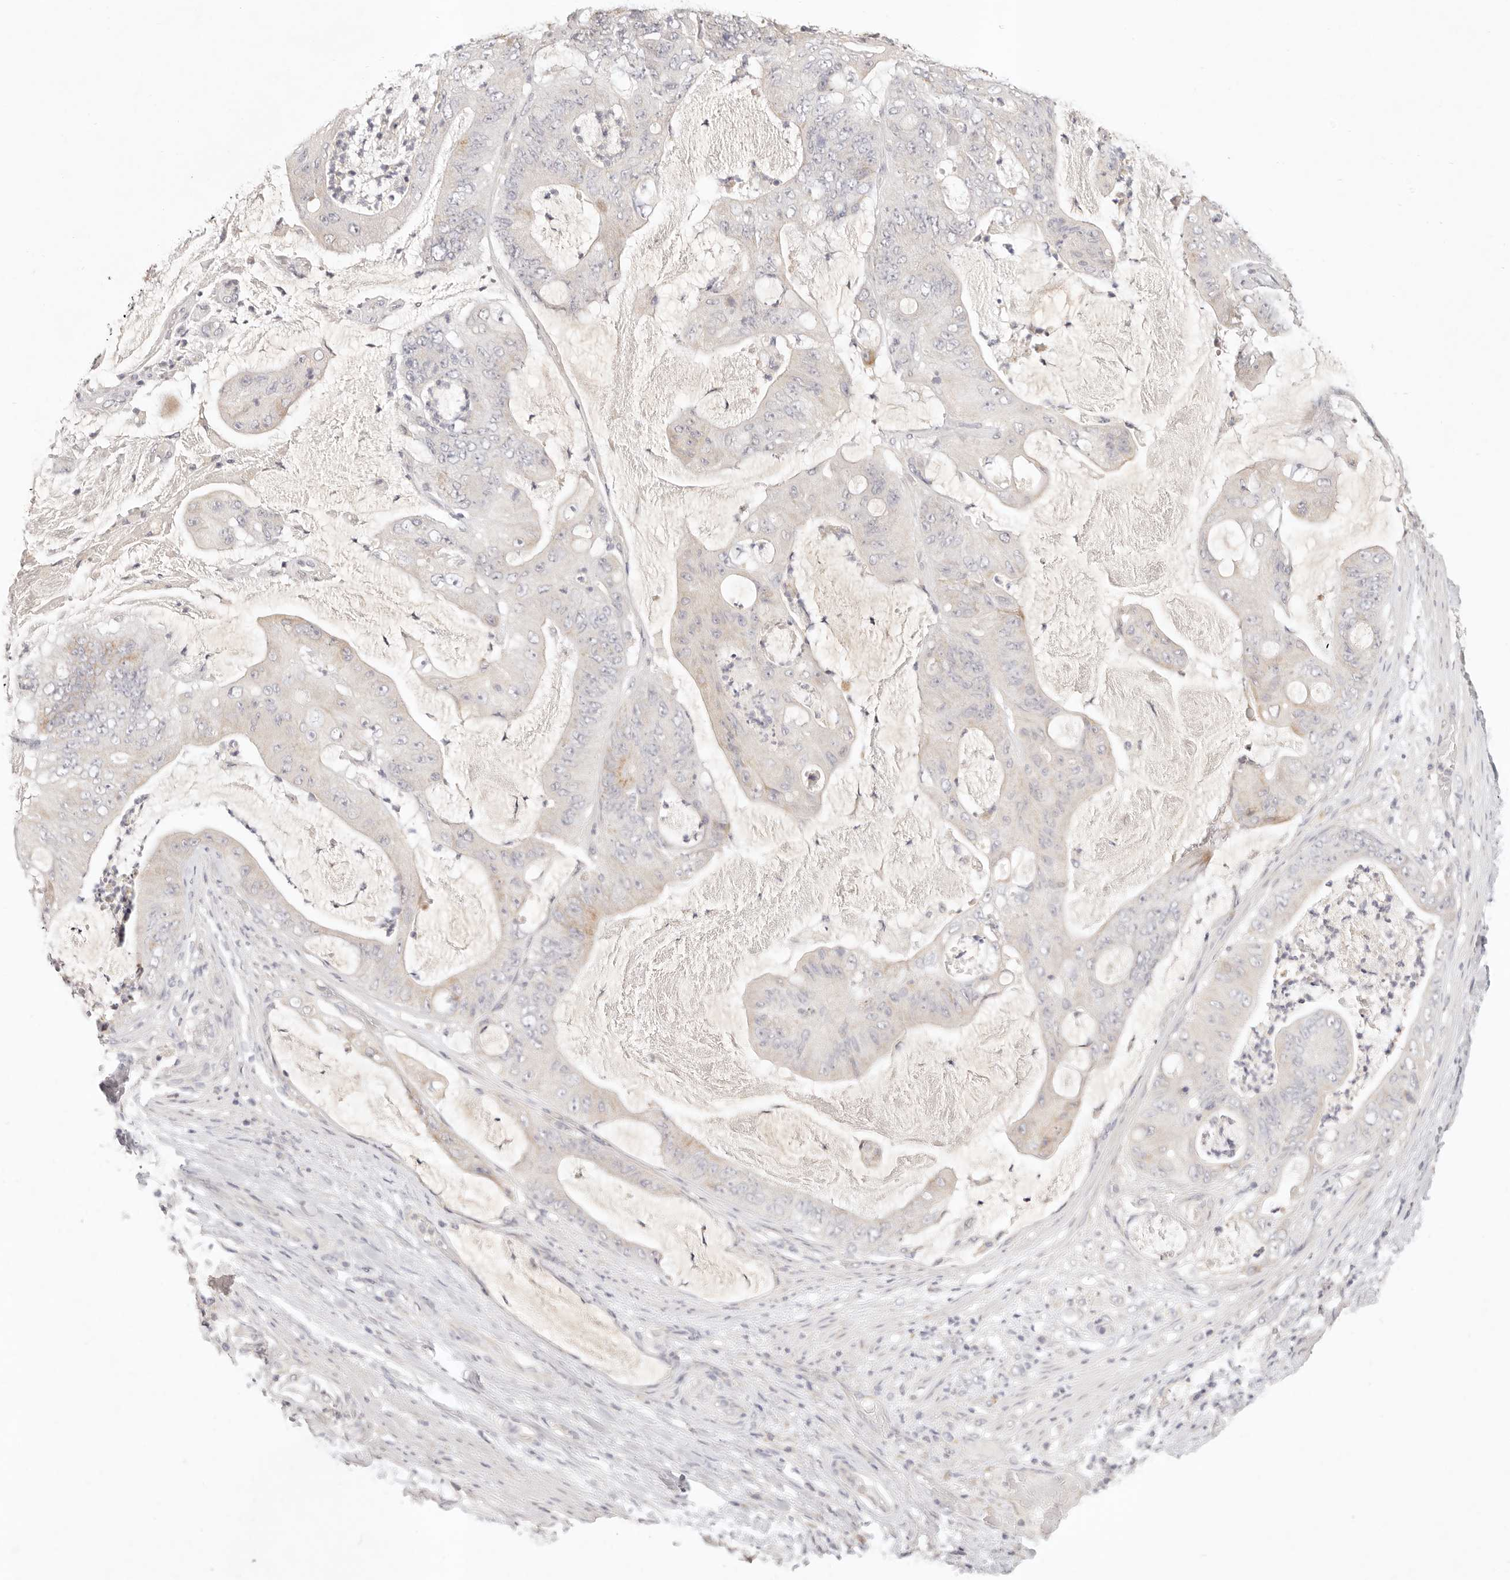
{"staining": {"intensity": "negative", "quantity": "none", "location": "none"}, "tissue": "stomach cancer", "cell_type": "Tumor cells", "image_type": "cancer", "snomed": [{"axis": "morphology", "description": "Adenocarcinoma, NOS"}, {"axis": "topography", "description": "Stomach"}], "caption": "This is a image of immunohistochemistry staining of stomach cancer (adenocarcinoma), which shows no staining in tumor cells.", "gene": "GPR156", "patient": {"sex": "female", "age": 73}}